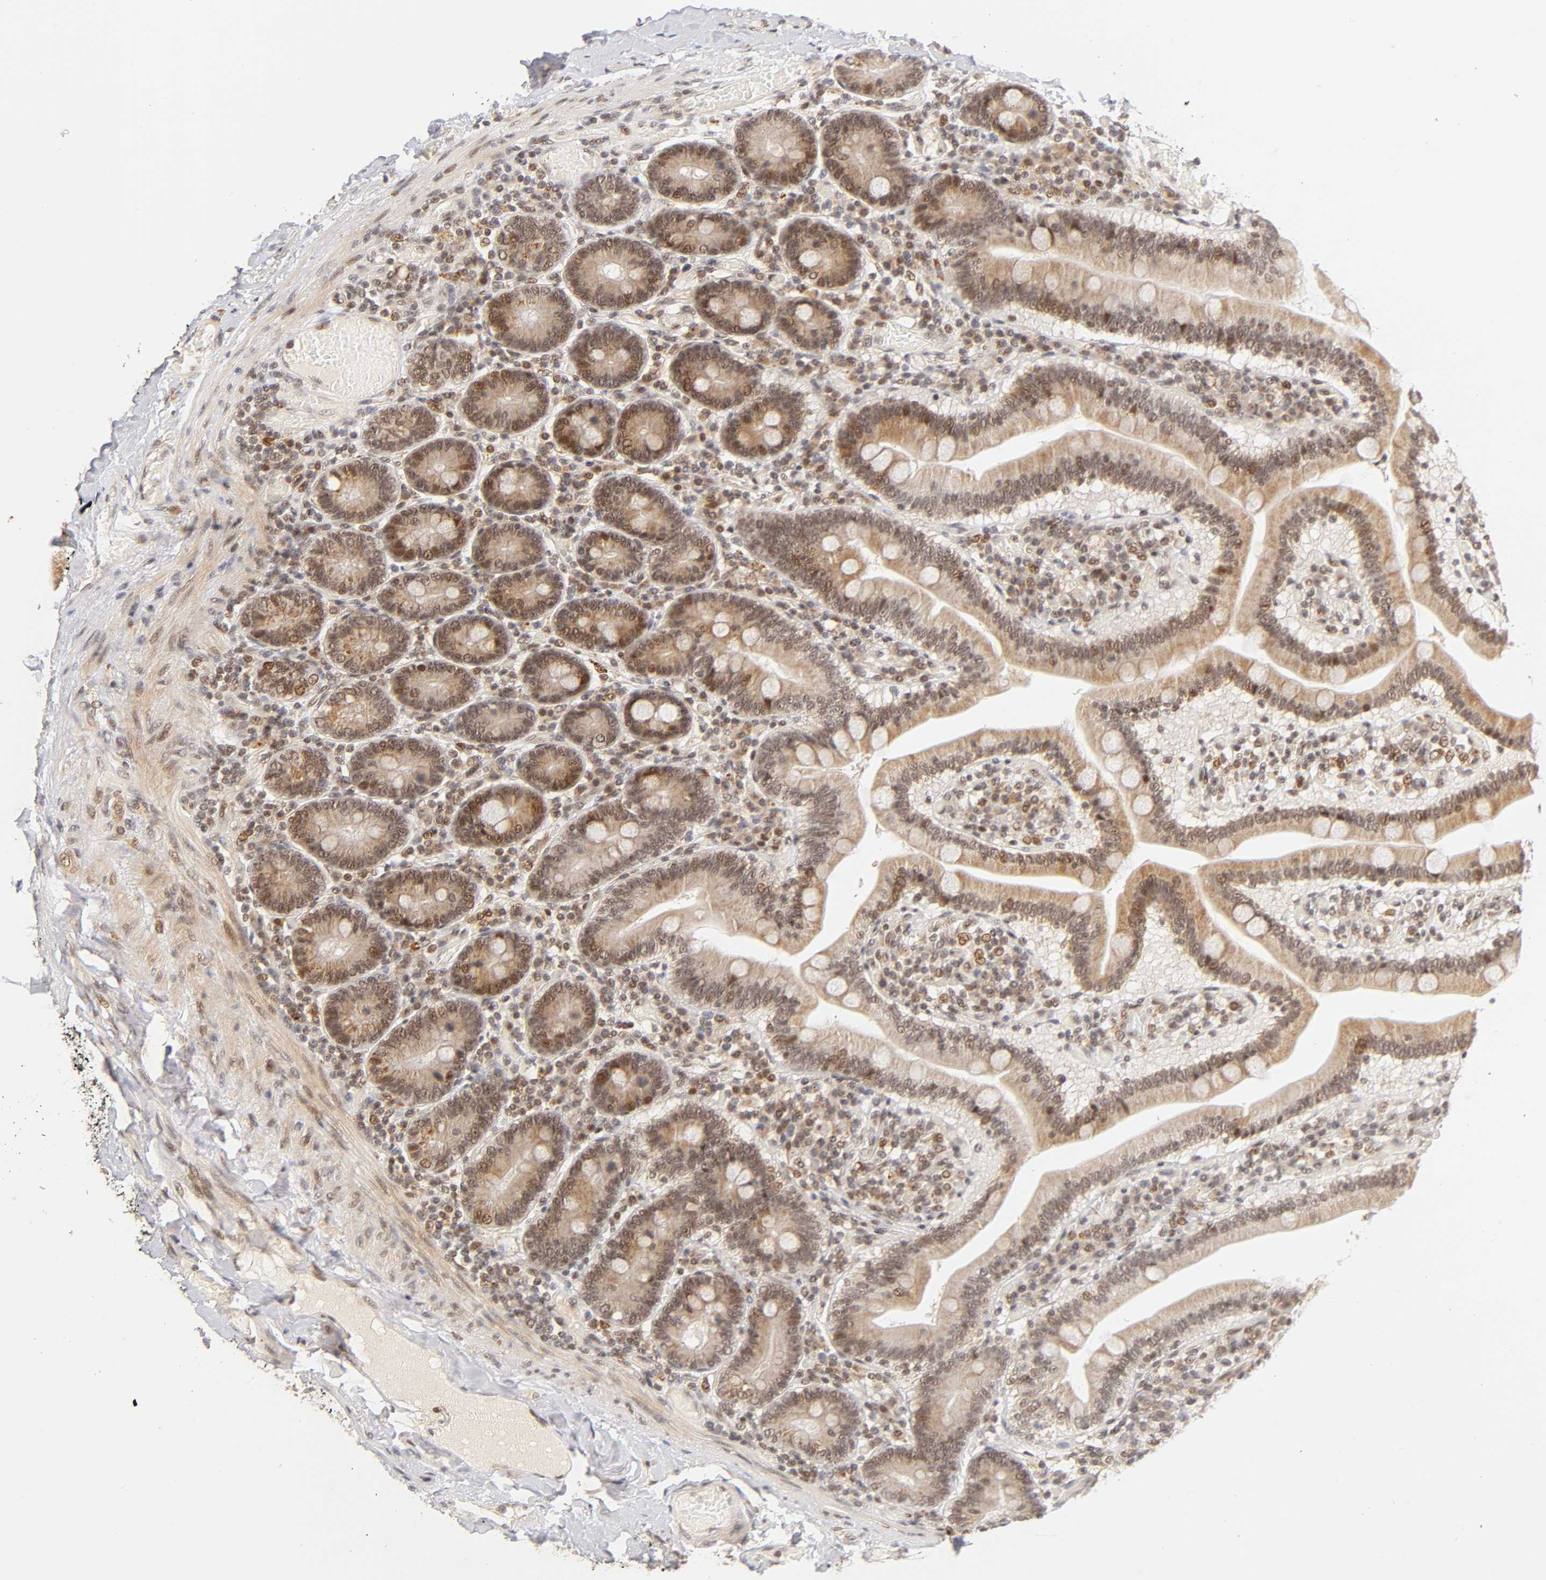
{"staining": {"intensity": "moderate", "quantity": "25%-75%", "location": "cytoplasmic/membranous,nuclear"}, "tissue": "duodenum", "cell_type": "Glandular cells", "image_type": "normal", "snomed": [{"axis": "morphology", "description": "Normal tissue, NOS"}, {"axis": "topography", "description": "Duodenum"}], "caption": "Brown immunohistochemical staining in unremarkable human duodenum demonstrates moderate cytoplasmic/membranous,nuclear positivity in approximately 25%-75% of glandular cells. Ihc stains the protein in brown and the nuclei are stained blue.", "gene": "TAF10", "patient": {"sex": "male", "age": 66}}